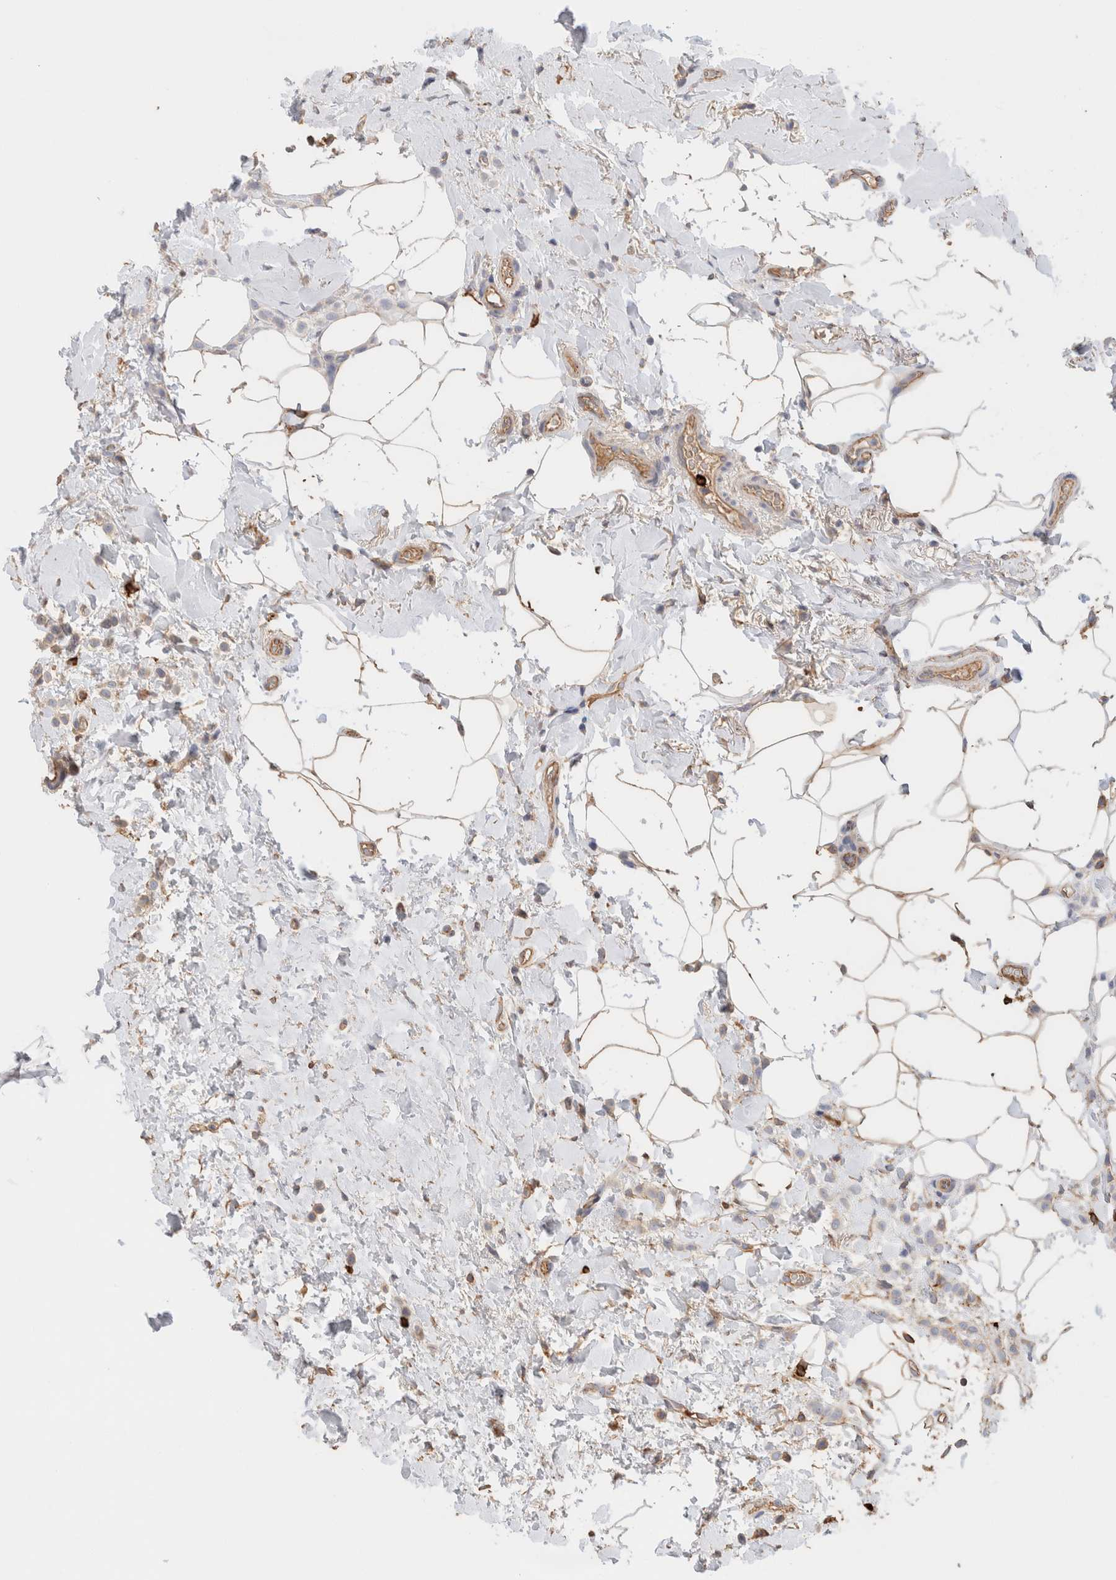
{"staining": {"intensity": "weak", "quantity": ">75%", "location": "cytoplasmic/membranous"}, "tissue": "breast cancer", "cell_type": "Tumor cells", "image_type": "cancer", "snomed": [{"axis": "morphology", "description": "Normal tissue, NOS"}, {"axis": "morphology", "description": "Lobular carcinoma"}, {"axis": "topography", "description": "Breast"}], "caption": "This is an image of immunohistochemistry (IHC) staining of lobular carcinoma (breast), which shows weak staining in the cytoplasmic/membranous of tumor cells.", "gene": "PROS1", "patient": {"sex": "female", "age": 50}}